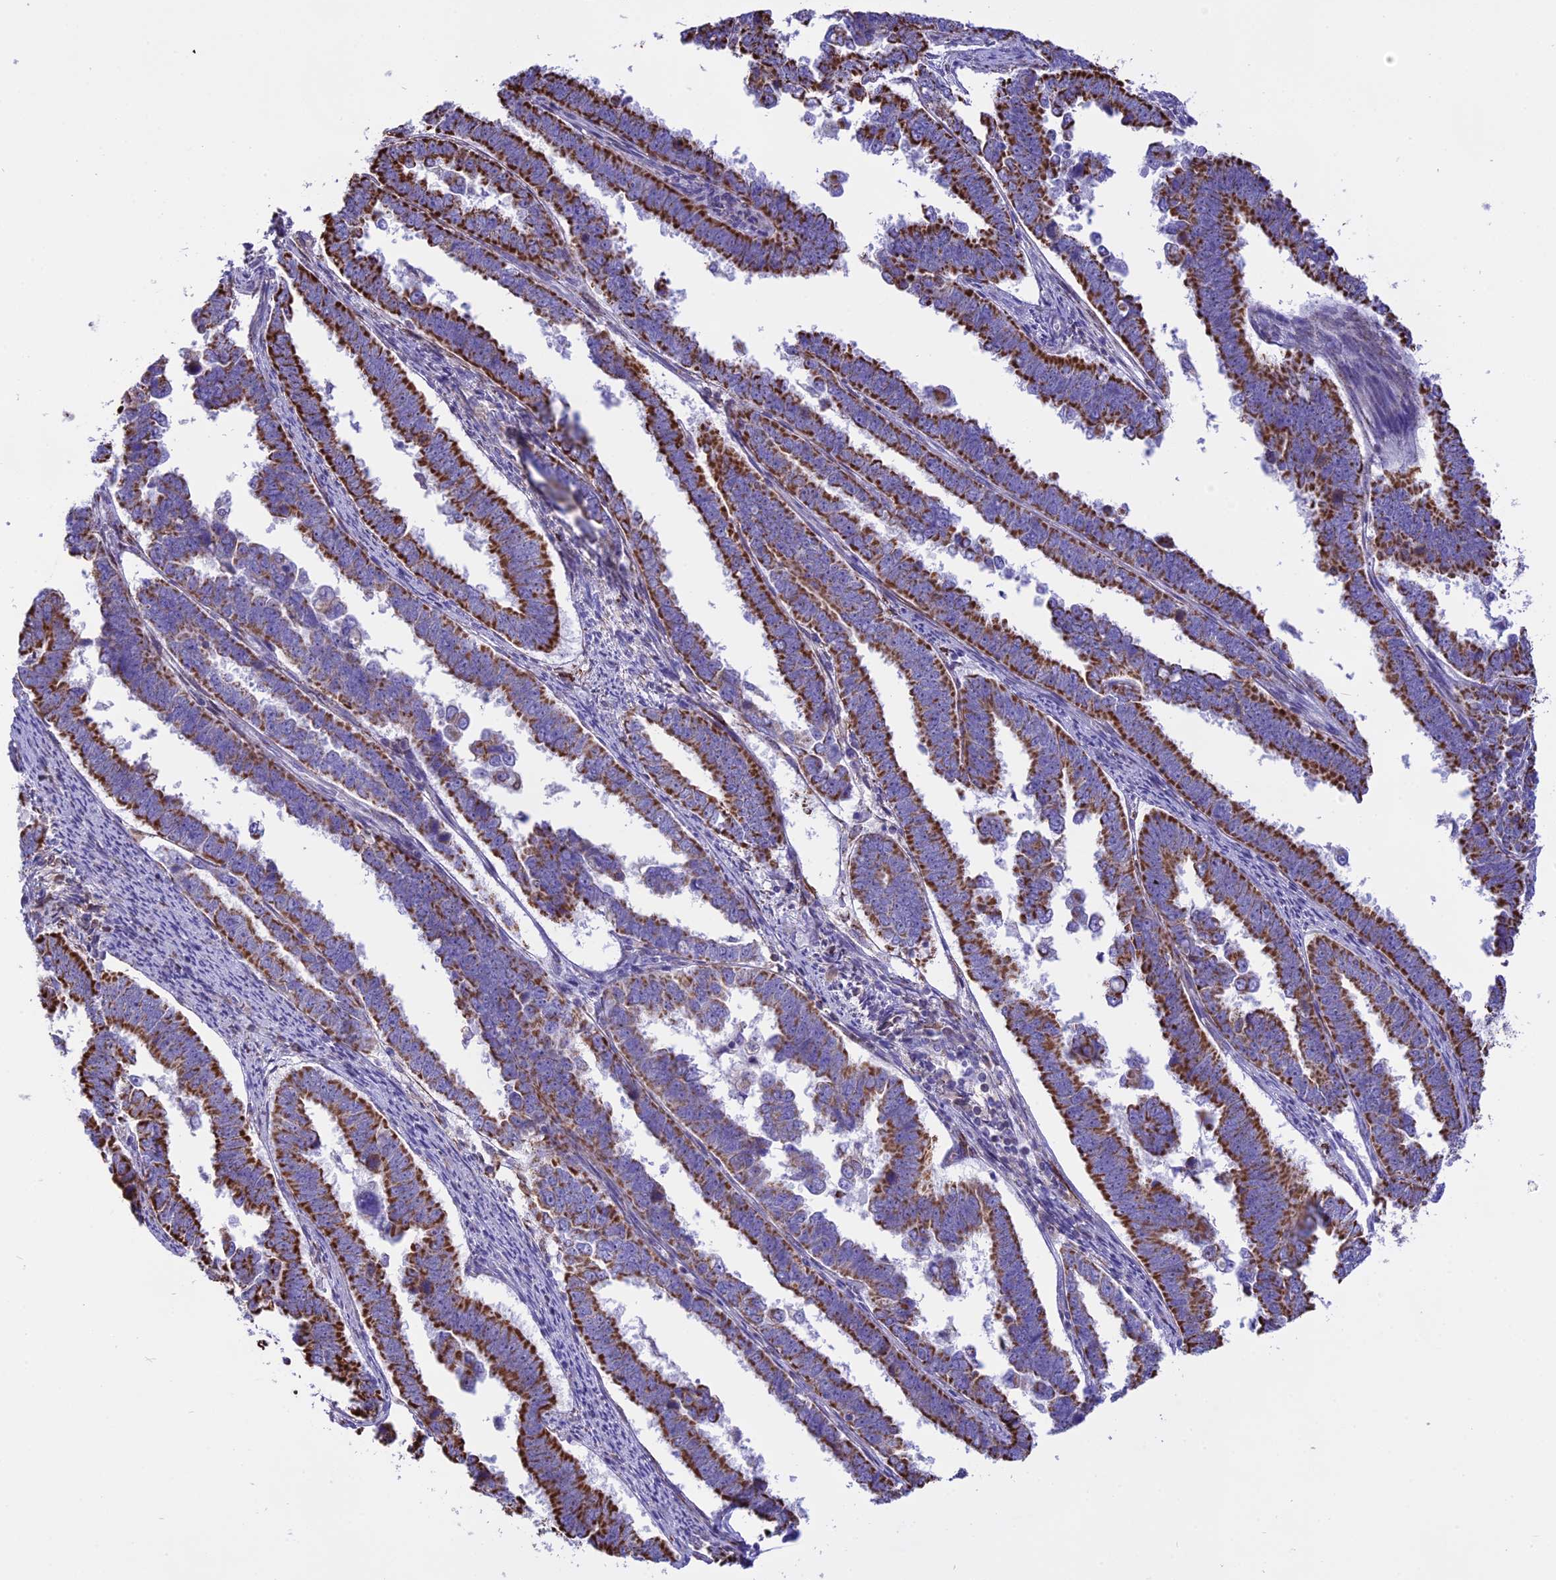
{"staining": {"intensity": "strong", "quantity": ">75%", "location": "cytoplasmic/membranous"}, "tissue": "endometrial cancer", "cell_type": "Tumor cells", "image_type": "cancer", "snomed": [{"axis": "morphology", "description": "Adenocarcinoma, NOS"}, {"axis": "topography", "description": "Endometrium"}], "caption": "High-magnification brightfield microscopy of endometrial adenocarcinoma stained with DAB (3,3'-diaminobenzidine) (brown) and counterstained with hematoxylin (blue). tumor cells exhibit strong cytoplasmic/membranous expression is identified in about>75% of cells.", "gene": "DOC2B", "patient": {"sex": "female", "age": 75}}